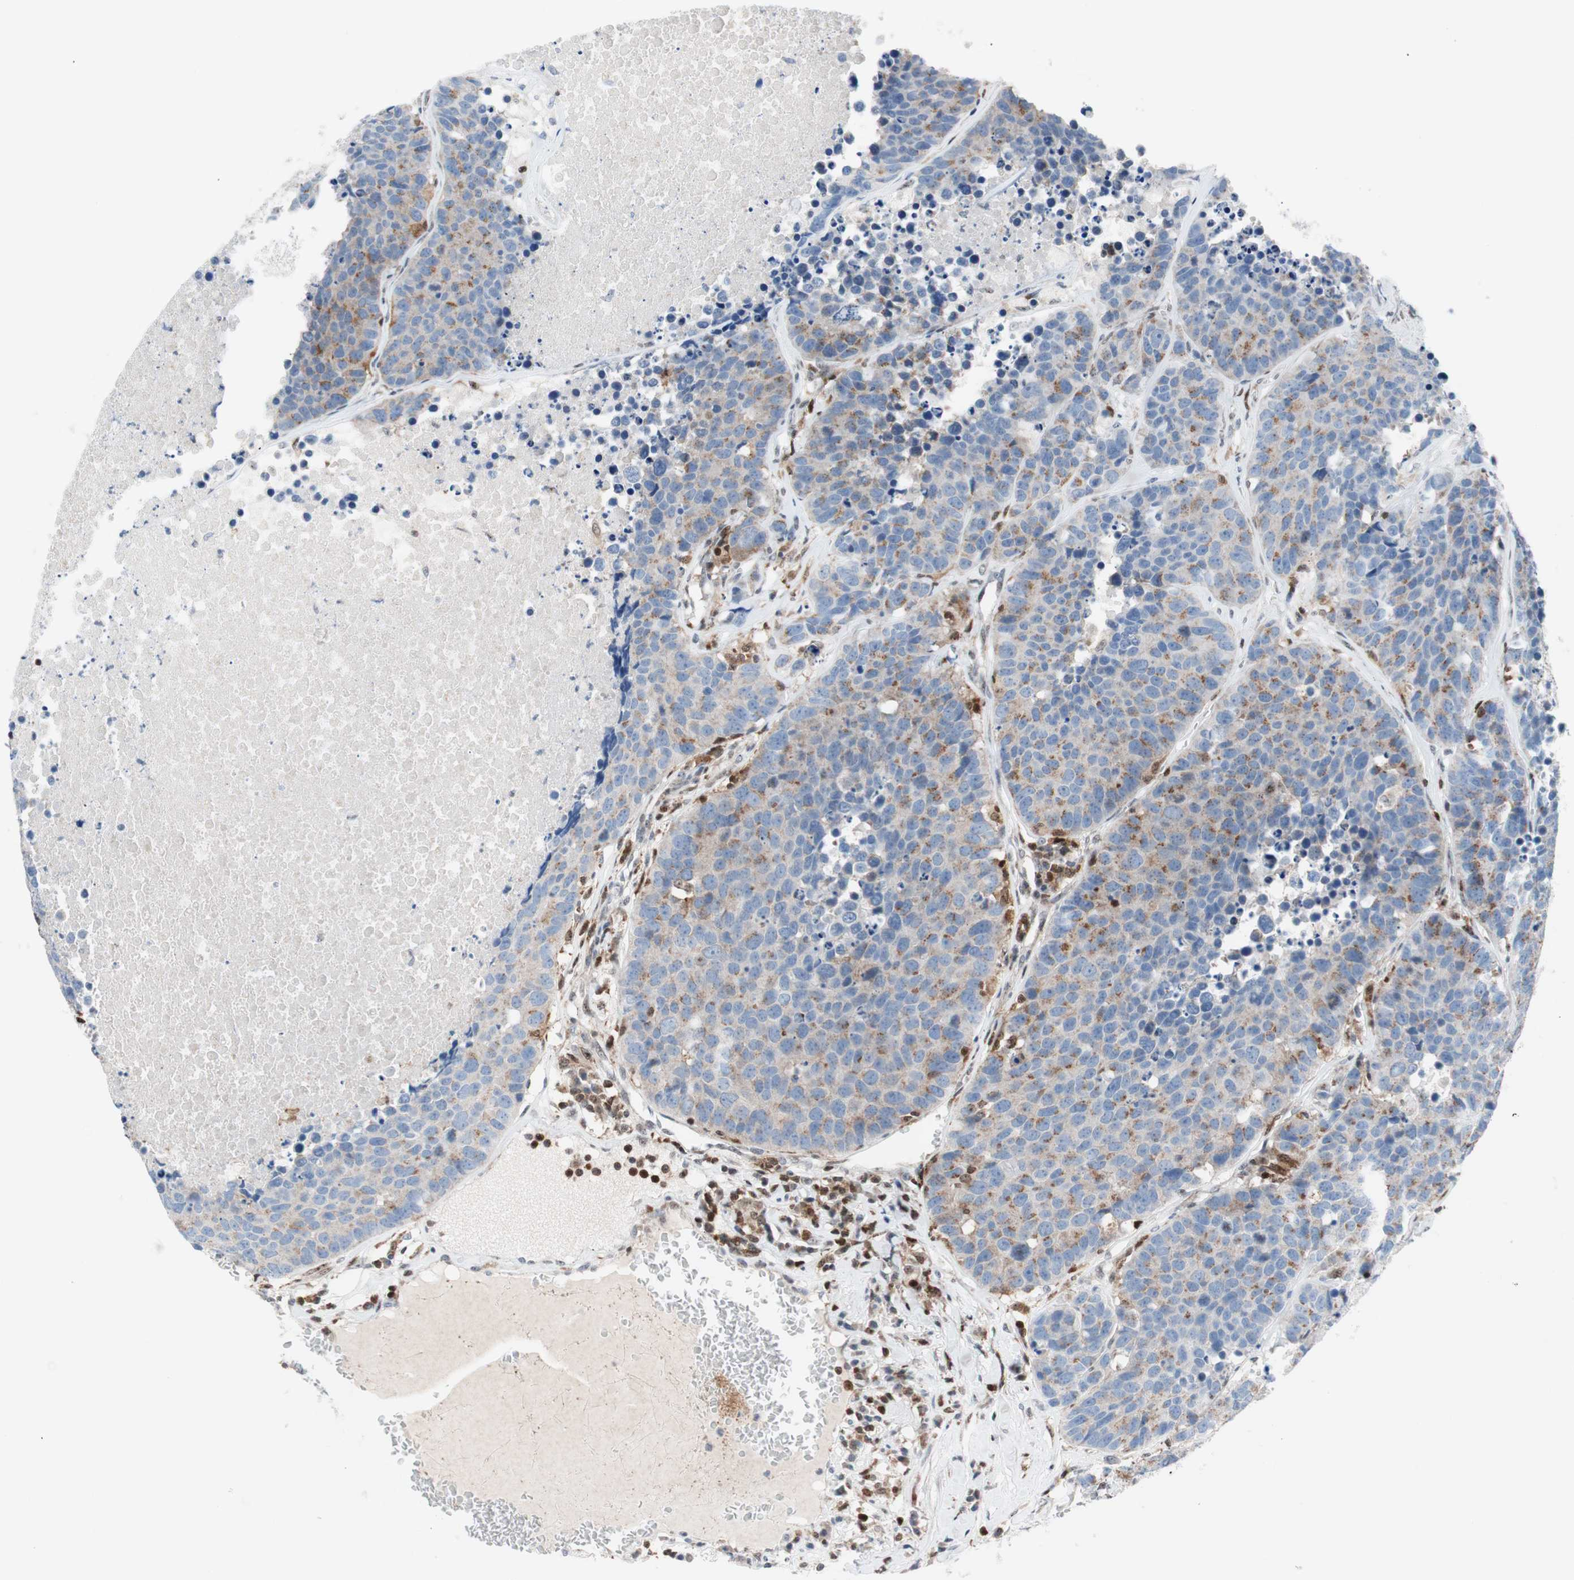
{"staining": {"intensity": "moderate", "quantity": "25%-75%", "location": "cytoplasmic/membranous"}, "tissue": "carcinoid", "cell_type": "Tumor cells", "image_type": "cancer", "snomed": [{"axis": "morphology", "description": "Carcinoid, malignant, NOS"}, {"axis": "topography", "description": "Lung"}], "caption": "DAB immunohistochemical staining of human carcinoid displays moderate cytoplasmic/membranous protein staining in about 25%-75% of tumor cells.", "gene": "RGS10", "patient": {"sex": "male", "age": 60}}